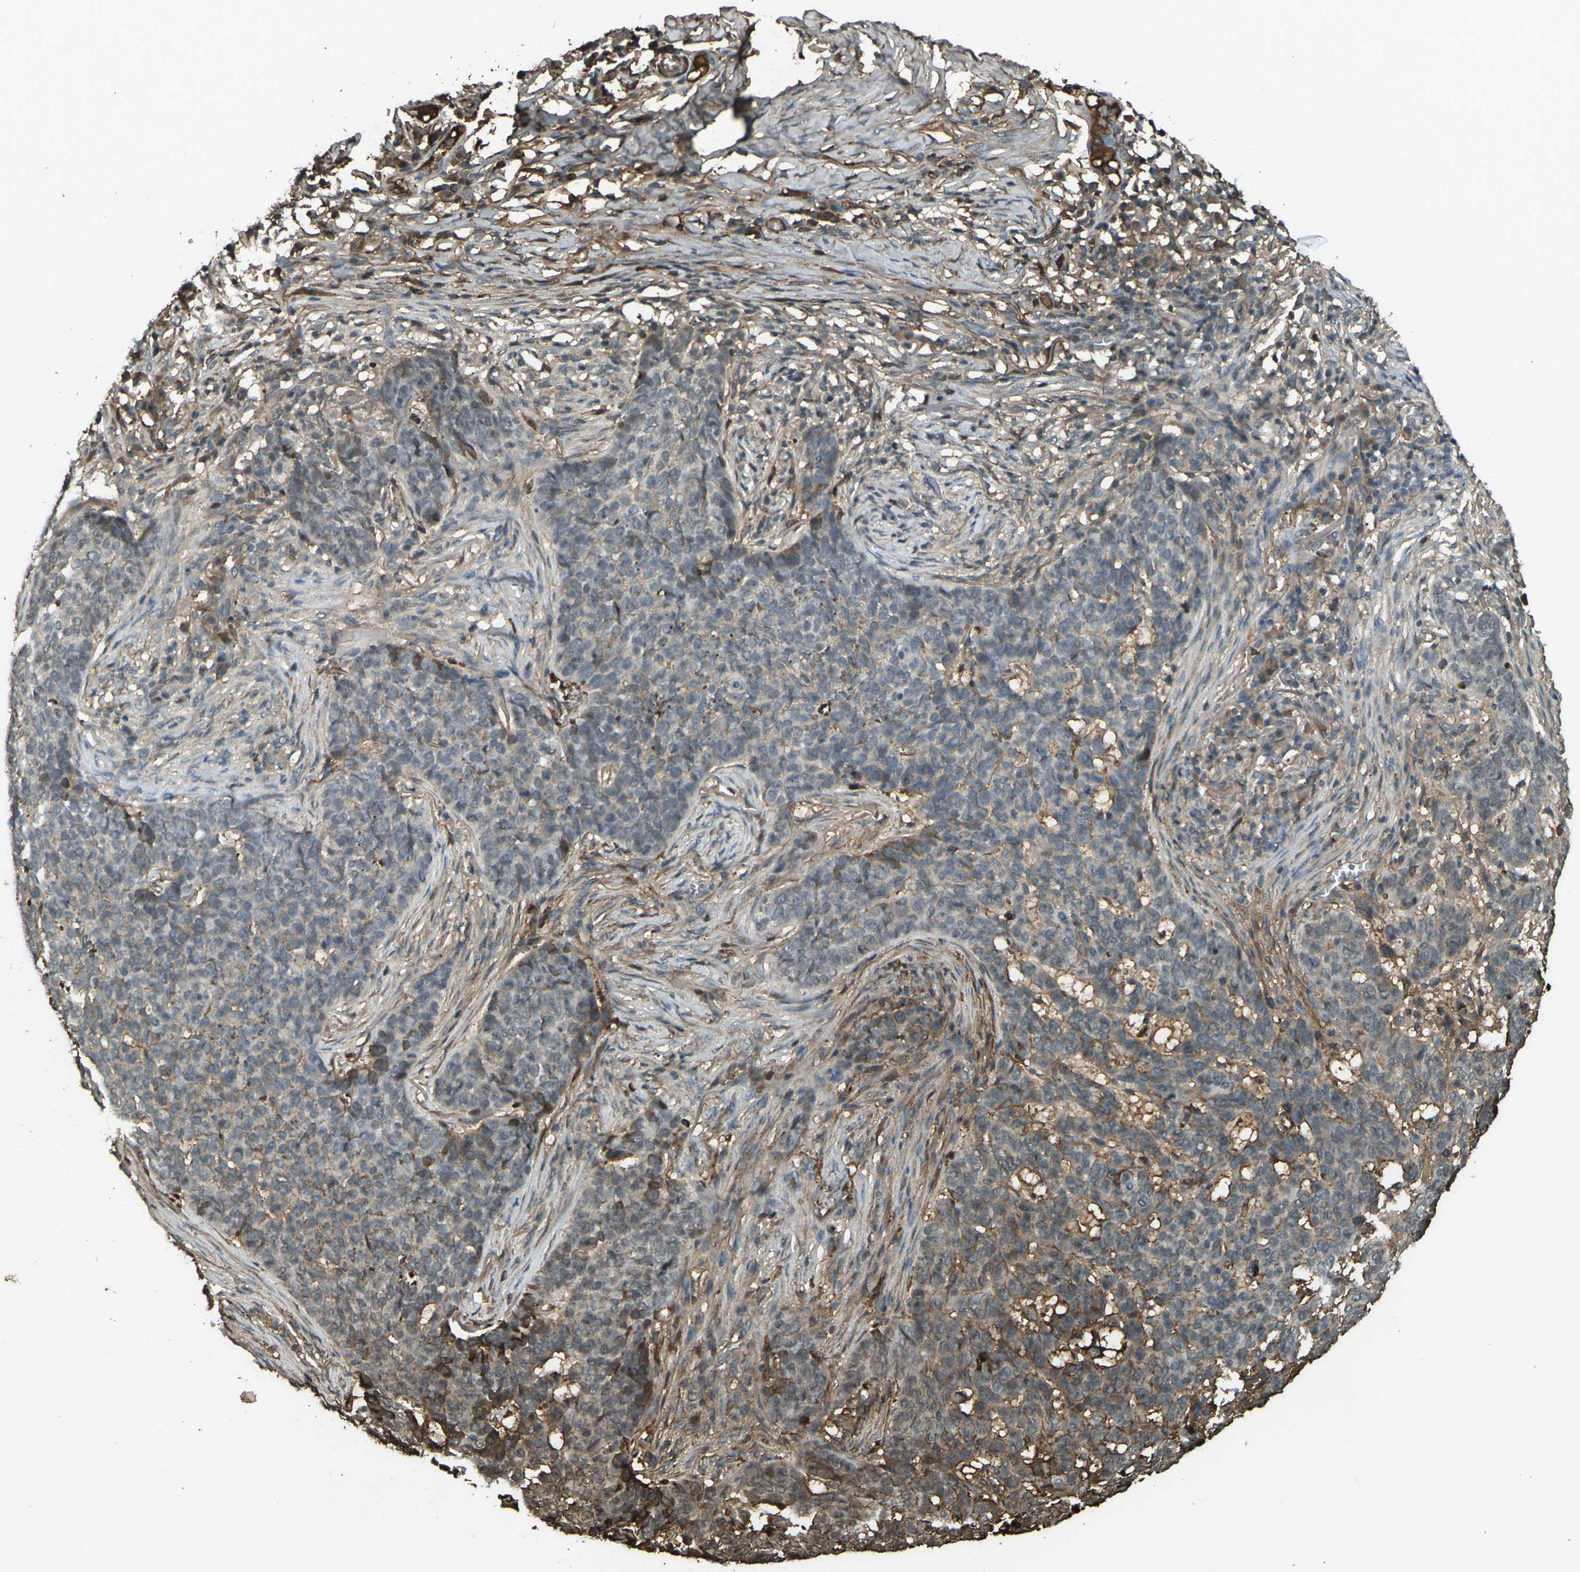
{"staining": {"intensity": "moderate", "quantity": ">75%", "location": "cytoplasmic/membranous"}, "tissue": "skin cancer", "cell_type": "Tumor cells", "image_type": "cancer", "snomed": [{"axis": "morphology", "description": "Basal cell carcinoma"}, {"axis": "topography", "description": "Skin"}], "caption": "Immunohistochemistry (IHC) of human skin cancer (basal cell carcinoma) displays medium levels of moderate cytoplasmic/membranous staining in approximately >75% of tumor cells. Nuclei are stained in blue.", "gene": "CYP1B1", "patient": {"sex": "male", "age": 85}}